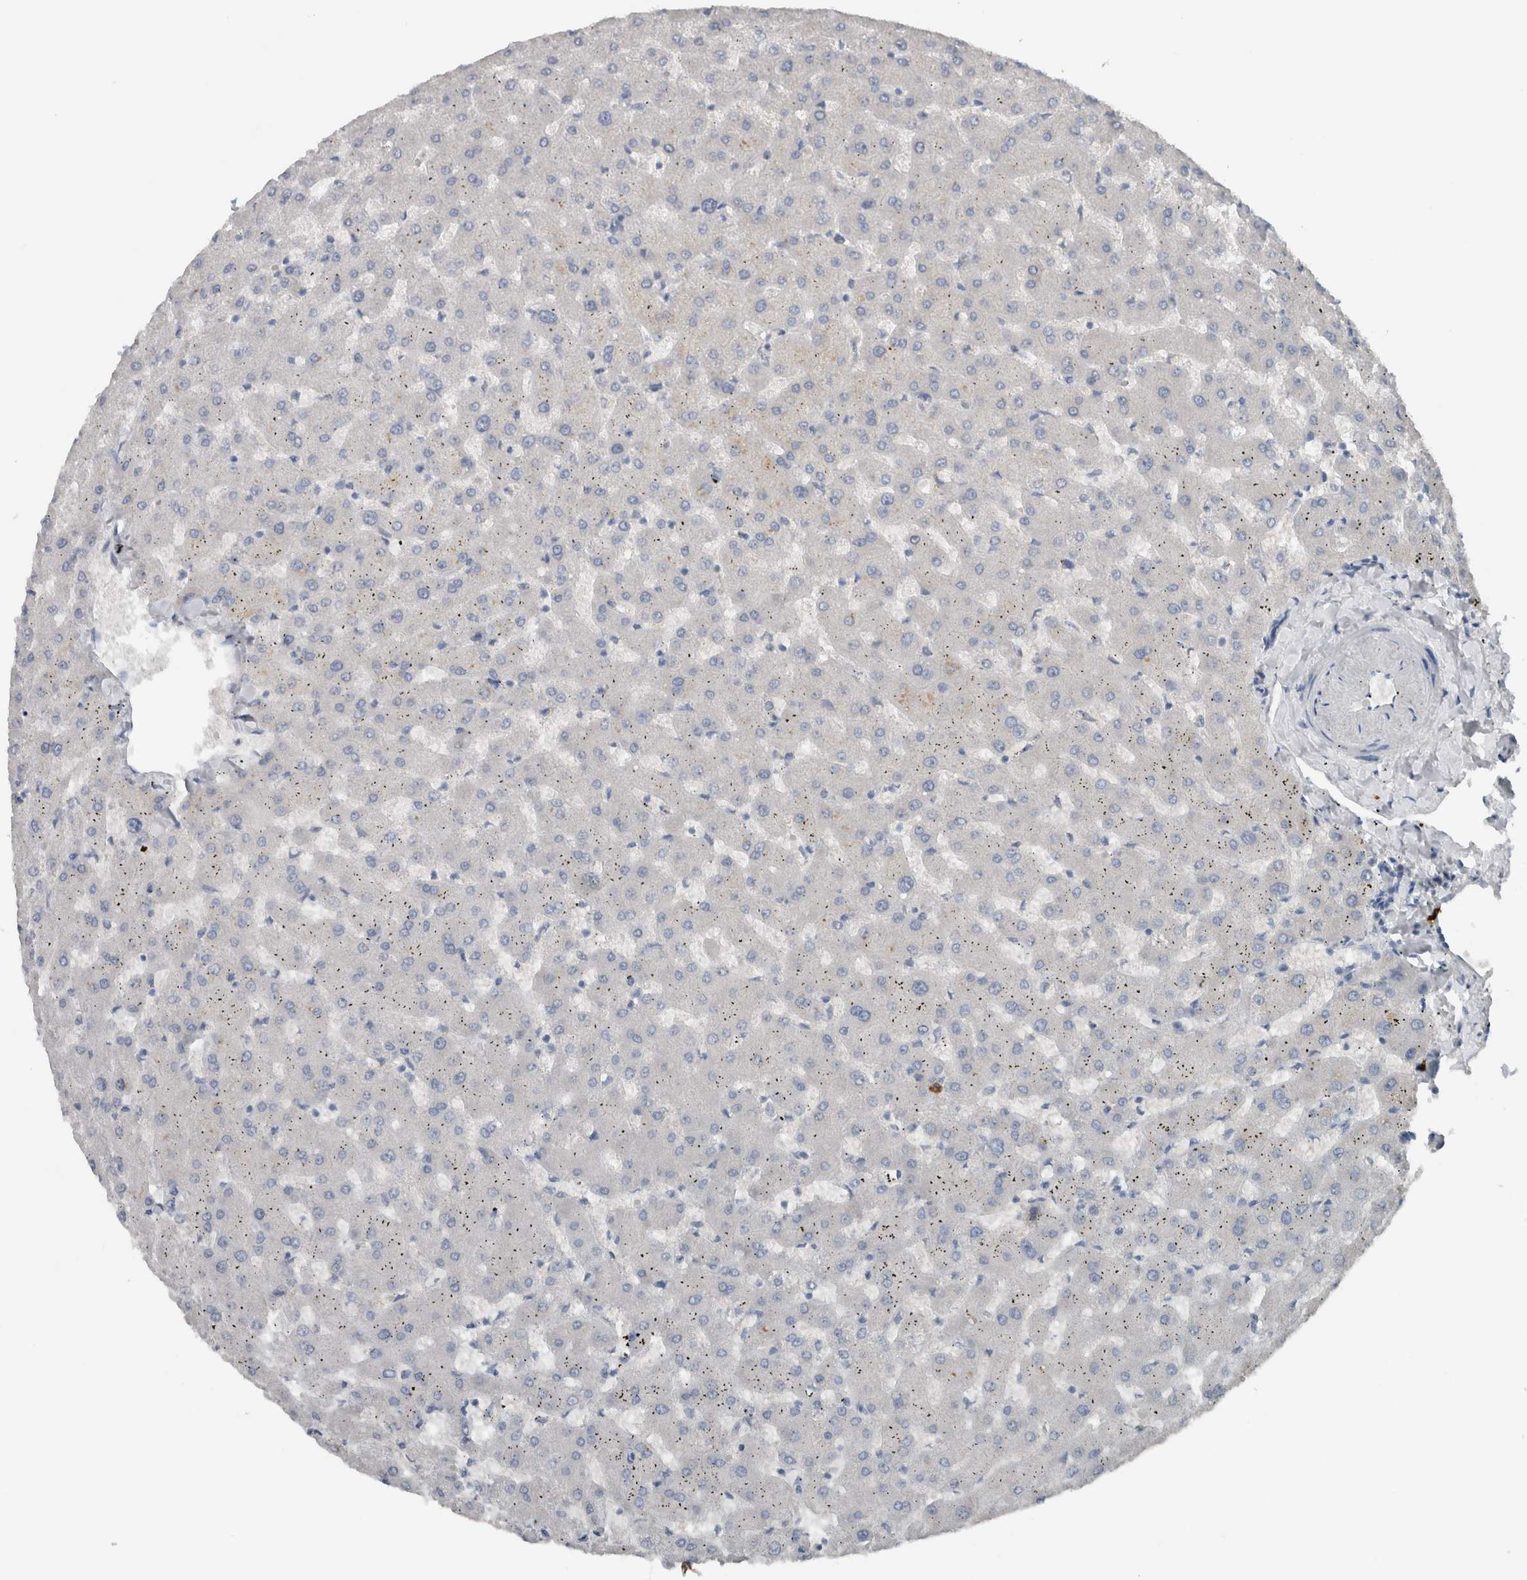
{"staining": {"intensity": "negative", "quantity": "none", "location": "none"}, "tissue": "liver", "cell_type": "Cholangiocytes", "image_type": "normal", "snomed": [{"axis": "morphology", "description": "Normal tissue, NOS"}, {"axis": "topography", "description": "Liver"}], "caption": "DAB immunohistochemical staining of benign human liver shows no significant expression in cholangiocytes.", "gene": "CRNN", "patient": {"sex": "female", "age": 63}}